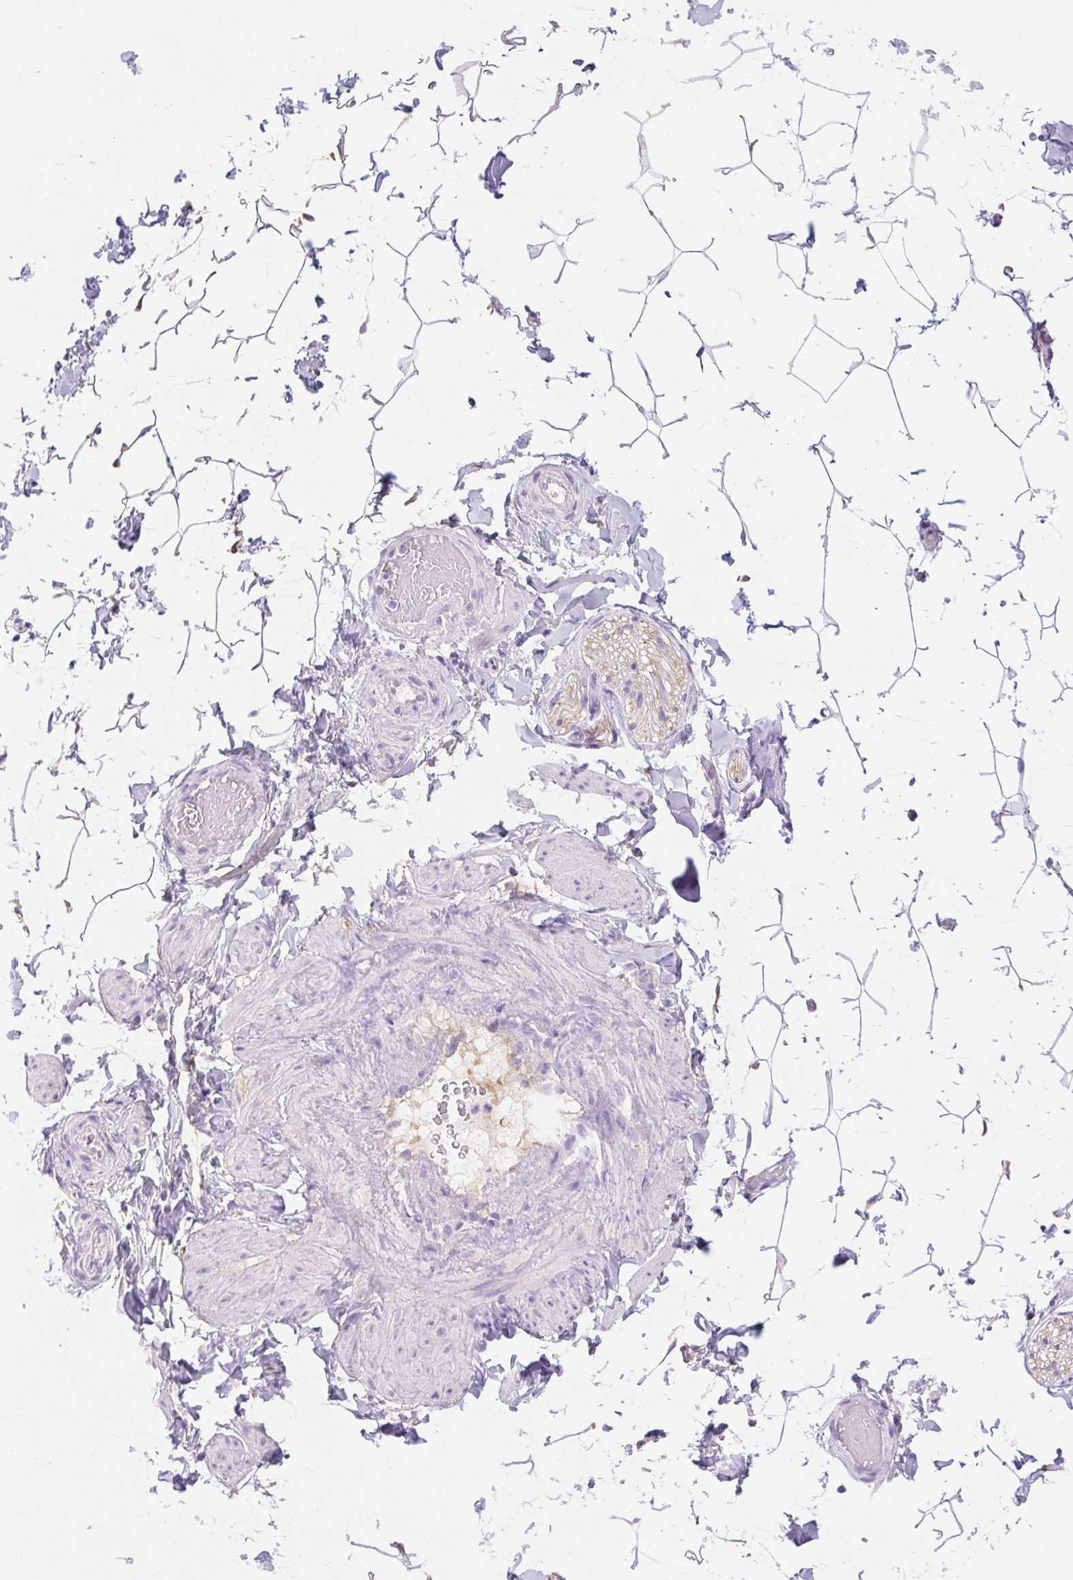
{"staining": {"intensity": "negative", "quantity": "none", "location": "none"}, "tissue": "adipose tissue", "cell_type": "Adipocytes", "image_type": "normal", "snomed": [{"axis": "morphology", "description": "Normal tissue, NOS"}, {"axis": "topography", "description": "Epididymis"}, {"axis": "topography", "description": "Peripheral nerve tissue"}], "caption": "Immunohistochemistry (IHC) photomicrograph of normal adipose tissue: adipose tissue stained with DAB exhibits no significant protein positivity in adipocytes. (DAB (3,3'-diaminobenzidine) immunohistochemistry (IHC) with hematoxylin counter stain).", "gene": "PNLIP", "patient": {"sex": "male", "age": 32}}